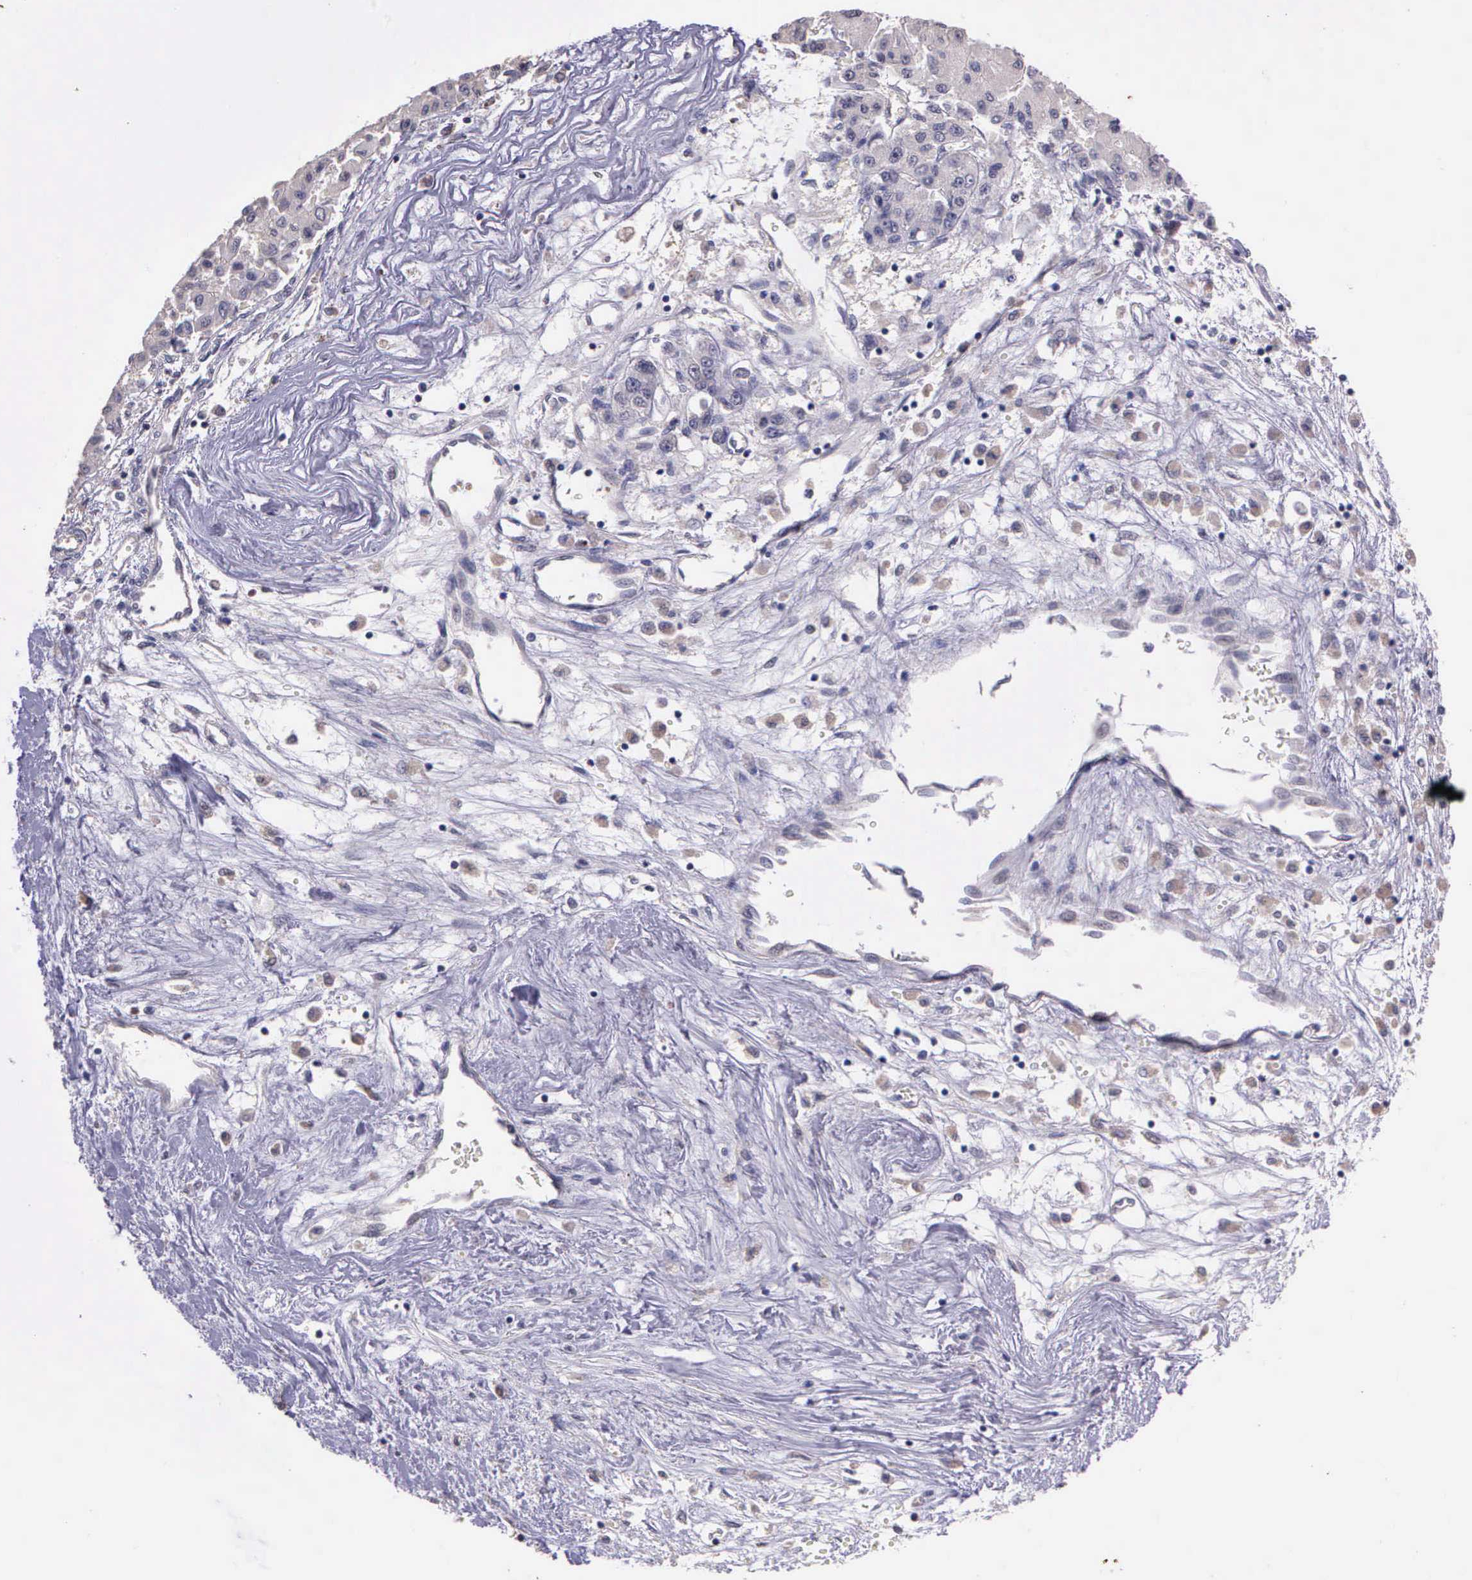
{"staining": {"intensity": "negative", "quantity": "none", "location": "none"}, "tissue": "liver cancer", "cell_type": "Tumor cells", "image_type": "cancer", "snomed": [{"axis": "morphology", "description": "Carcinoma, Hepatocellular, NOS"}, {"axis": "topography", "description": "Liver"}], "caption": "A micrograph of human liver hepatocellular carcinoma is negative for staining in tumor cells. (Immunohistochemistry (ihc), brightfield microscopy, high magnification).", "gene": "IGBP1", "patient": {"sex": "male", "age": 64}}